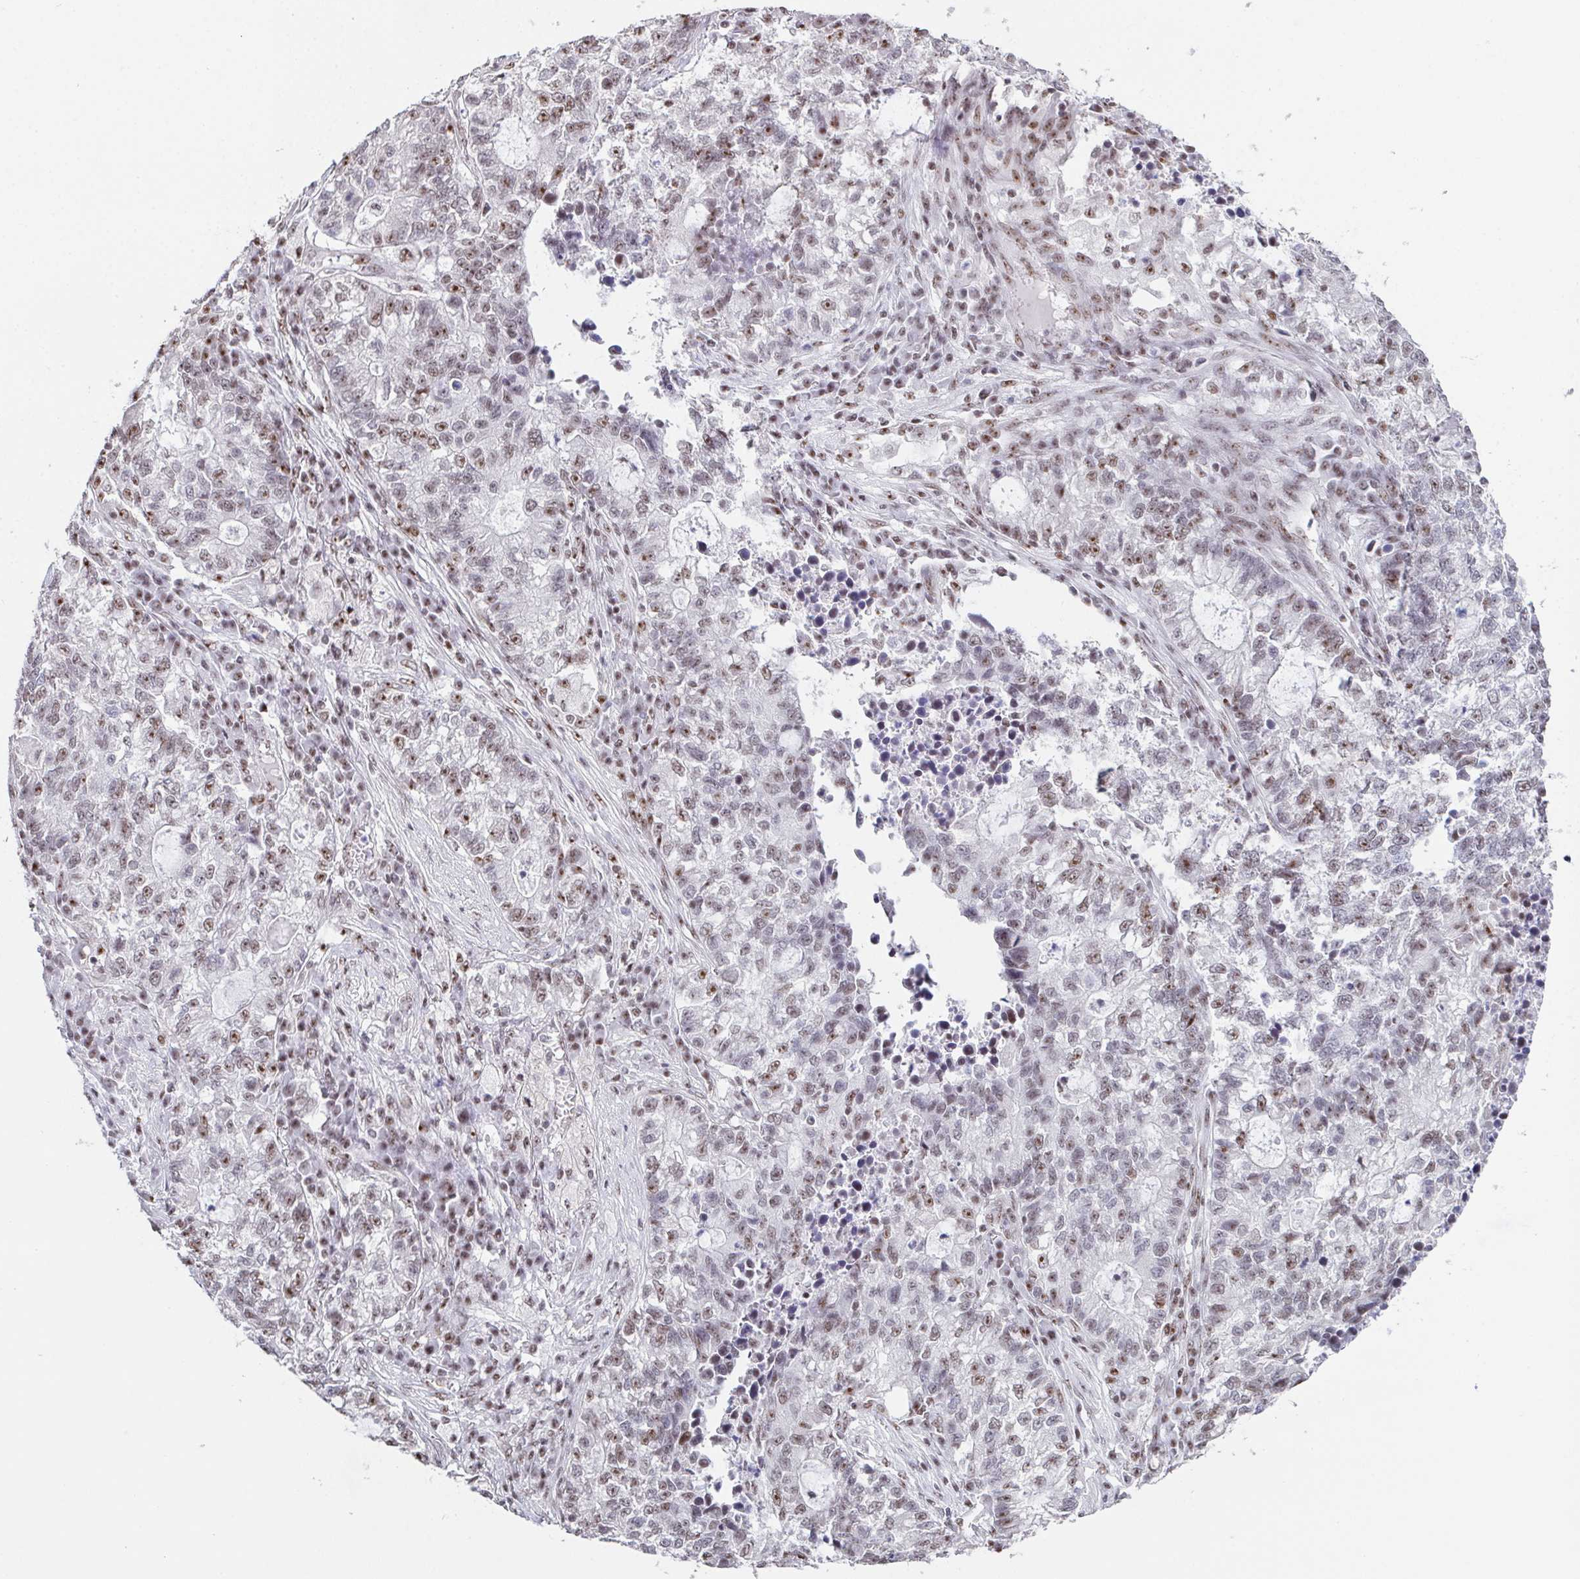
{"staining": {"intensity": "moderate", "quantity": "25%-75%", "location": "nuclear"}, "tissue": "lung cancer", "cell_type": "Tumor cells", "image_type": "cancer", "snomed": [{"axis": "morphology", "description": "Adenocarcinoma, NOS"}, {"axis": "topography", "description": "Lung"}], "caption": "Tumor cells display medium levels of moderate nuclear expression in about 25%-75% of cells in human lung cancer.", "gene": "ZNF800", "patient": {"sex": "male", "age": 57}}